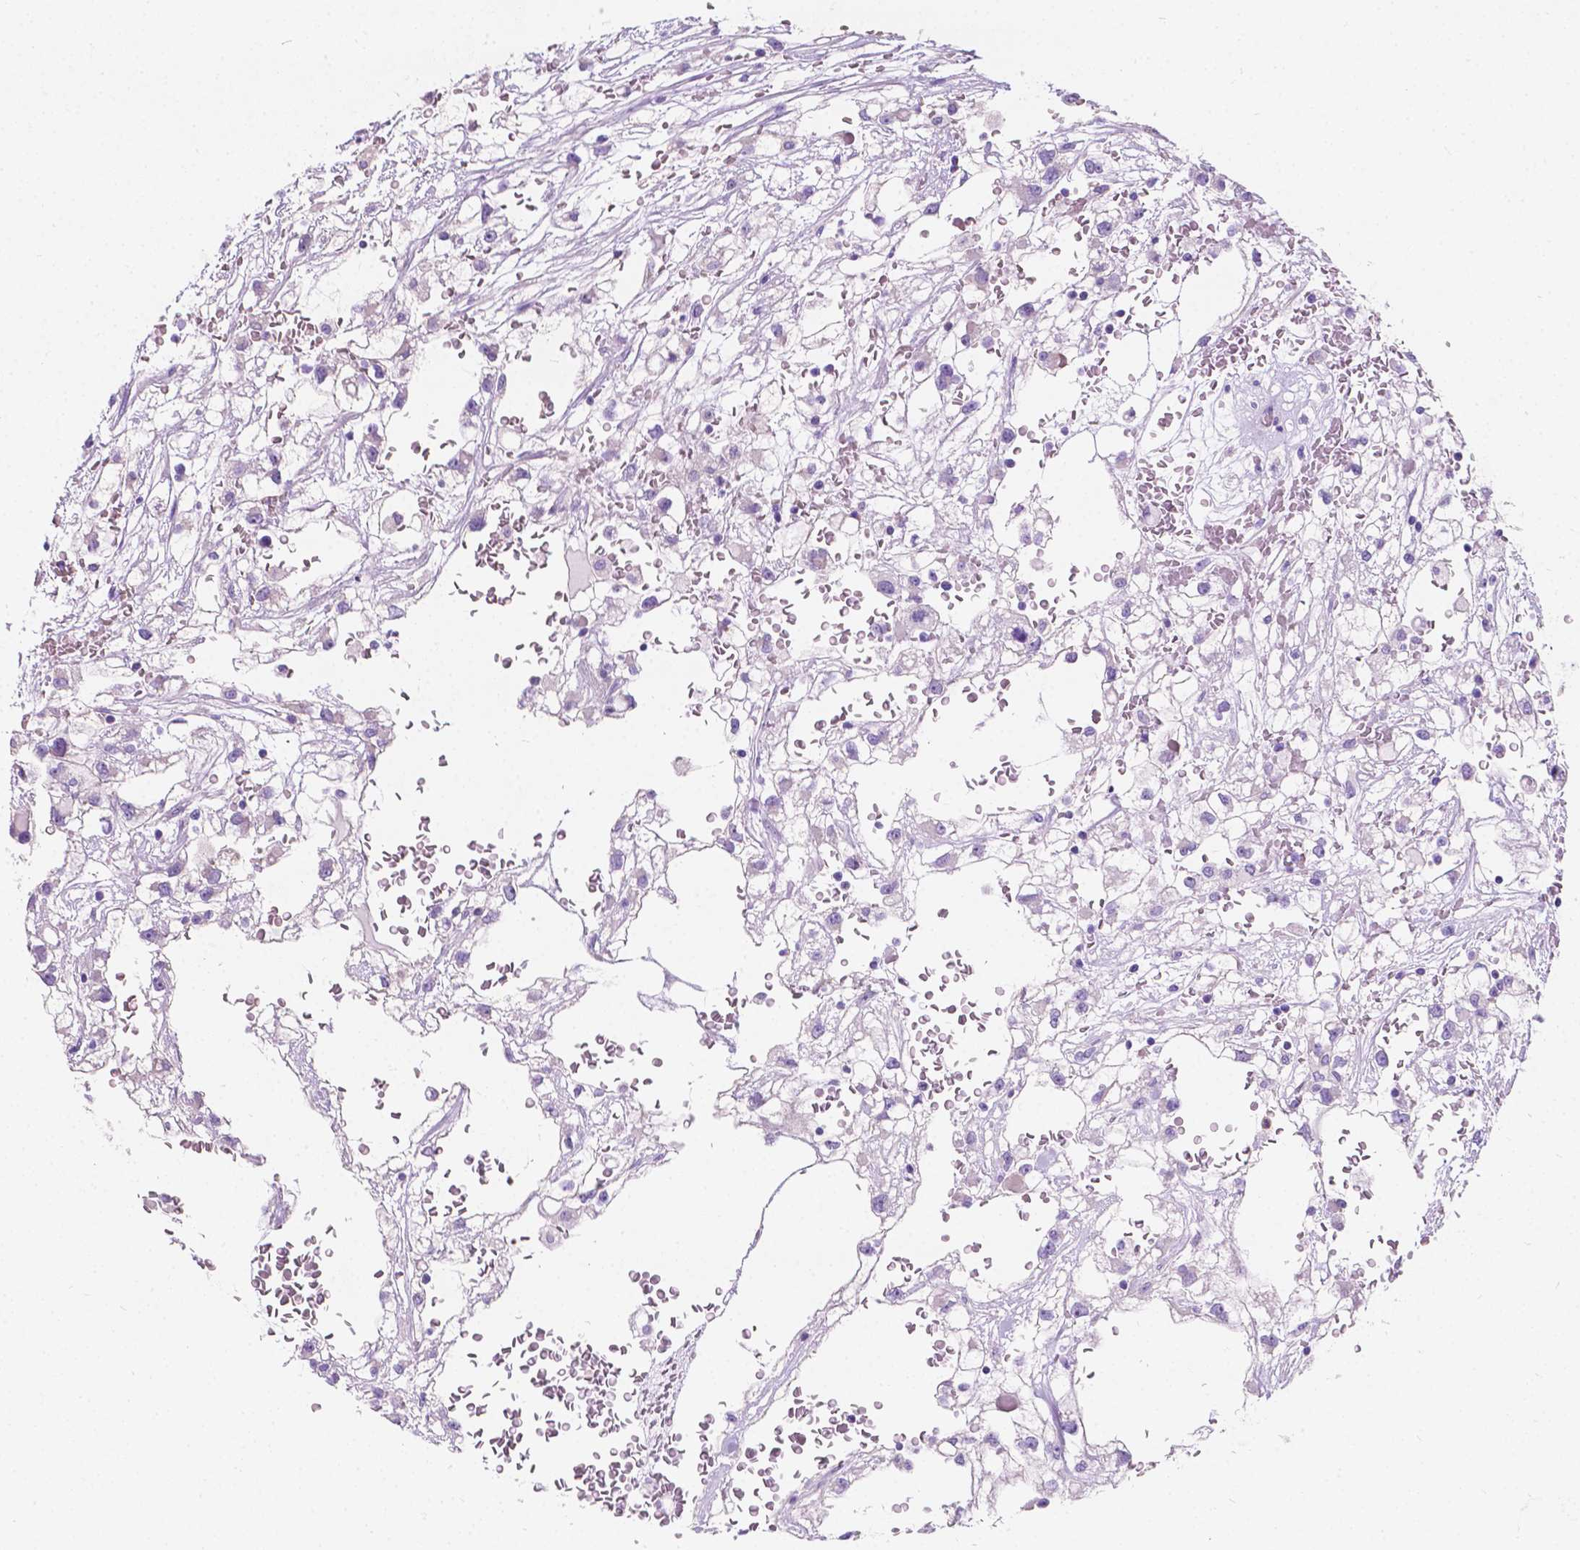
{"staining": {"intensity": "negative", "quantity": "none", "location": "none"}, "tissue": "renal cancer", "cell_type": "Tumor cells", "image_type": "cancer", "snomed": [{"axis": "morphology", "description": "Adenocarcinoma, NOS"}, {"axis": "topography", "description": "Kidney"}], "caption": "Immunohistochemistry image of renal cancer stained for a protein (brown), which reveals no positivity in tumor cells. (DAB immunohistochemistry (IHC), high magnification).", "gene": "GNAO1", "patient": {"sex": "male", "age": 59}}